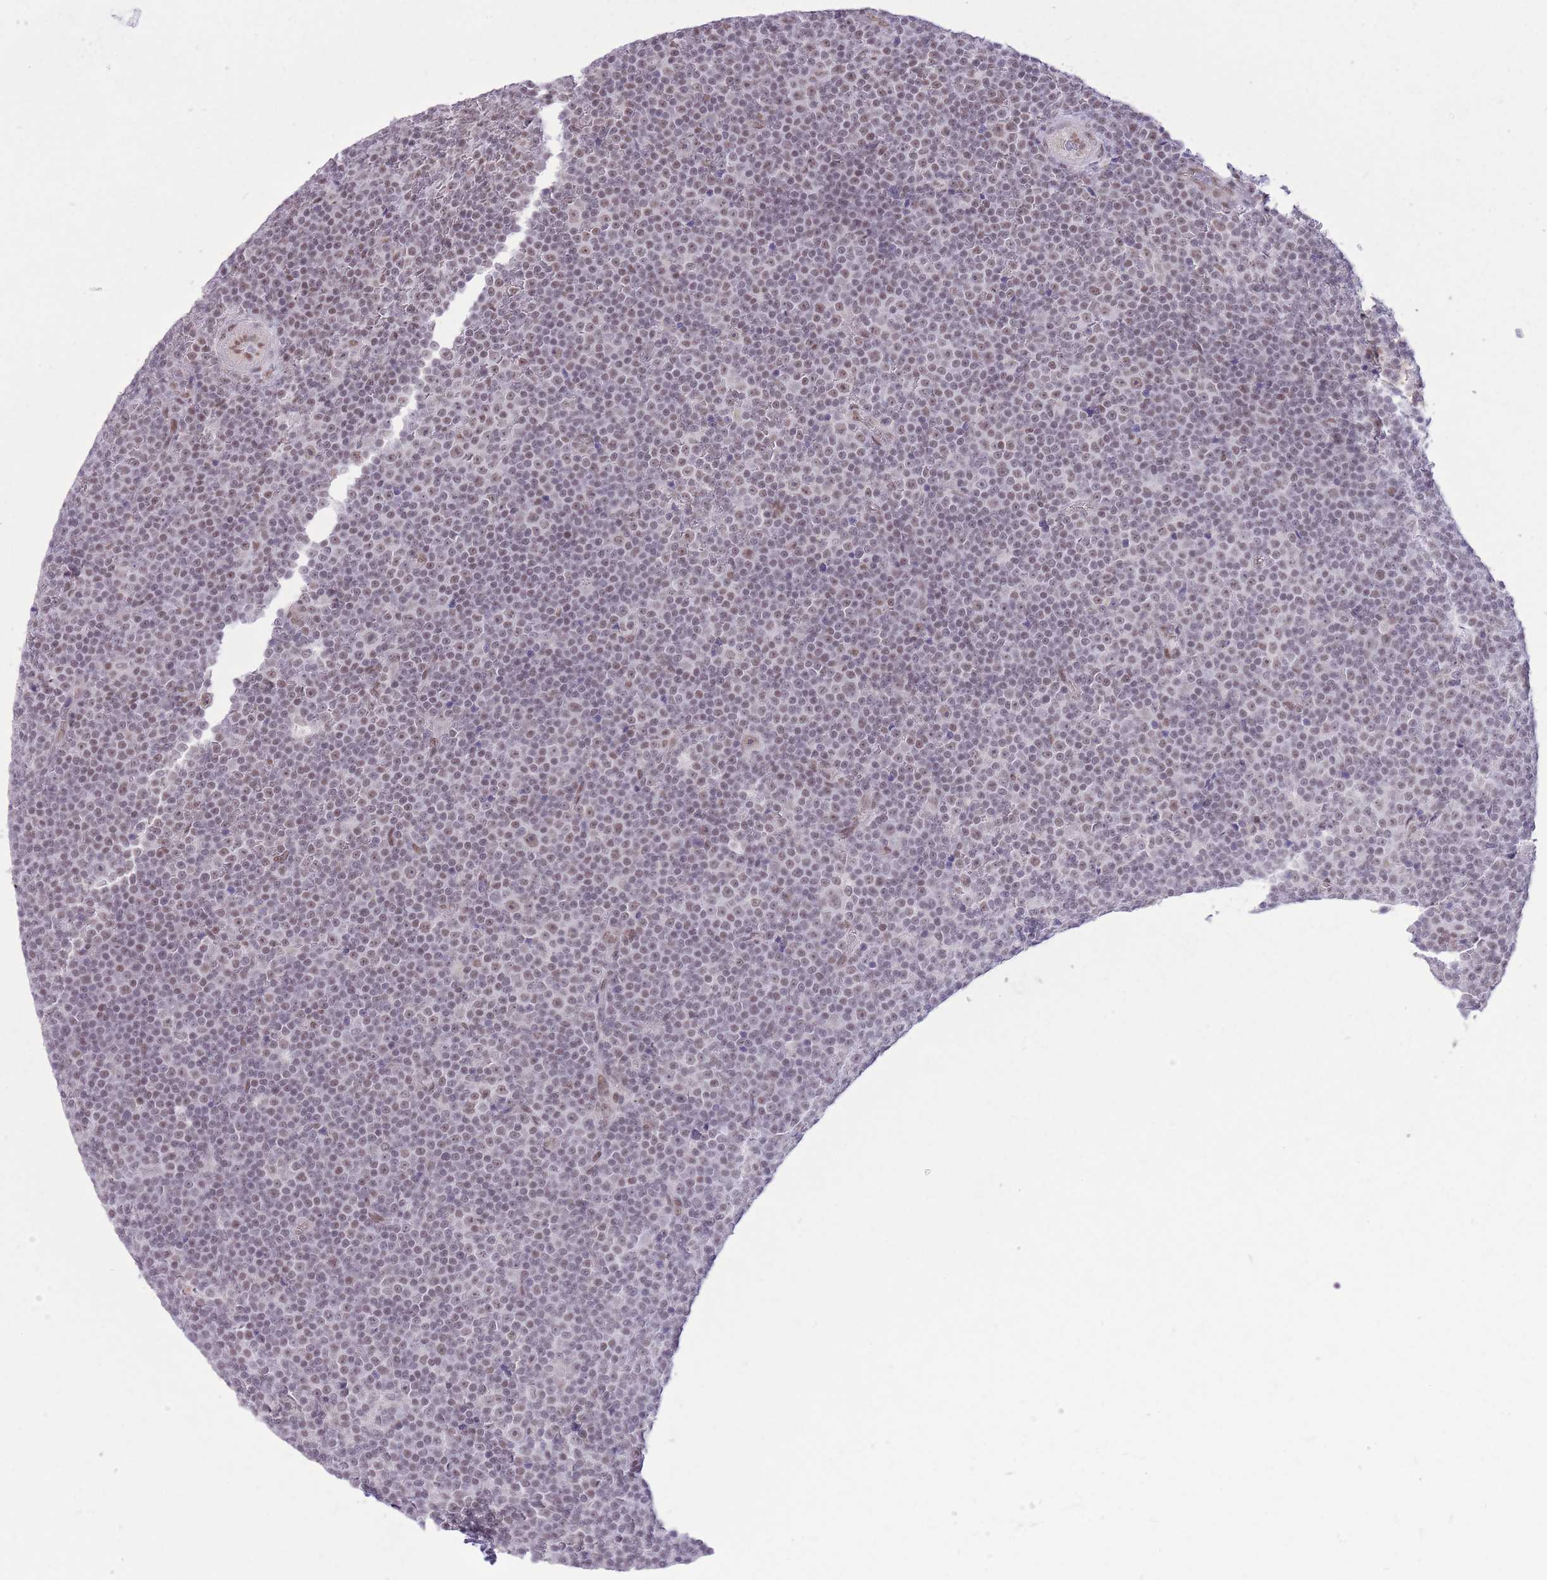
{"staining": {"intensity": "moderate", "quantity": "25%-75%", "location": "nuclear"}, "tissue": "lymphoma", "cell_type": "Tumor cells", "image_type": "cancer", "snomed": [{"axis": "morphology", "description": "Malignant lymphoma, non-Hodgkin's type, Low grade"}, {"axis": "topography", "description": "Lymph node"}], "caption": "Immunohistochemical staining of human low-grade malignant lymphoma, non-Hodgkin's type exhibits medium levels of moderate nuclear expression in about 25%-75% of tumor cells.", "gene": "ZBED5", "patient": {"sex": "female", "age": 67}}